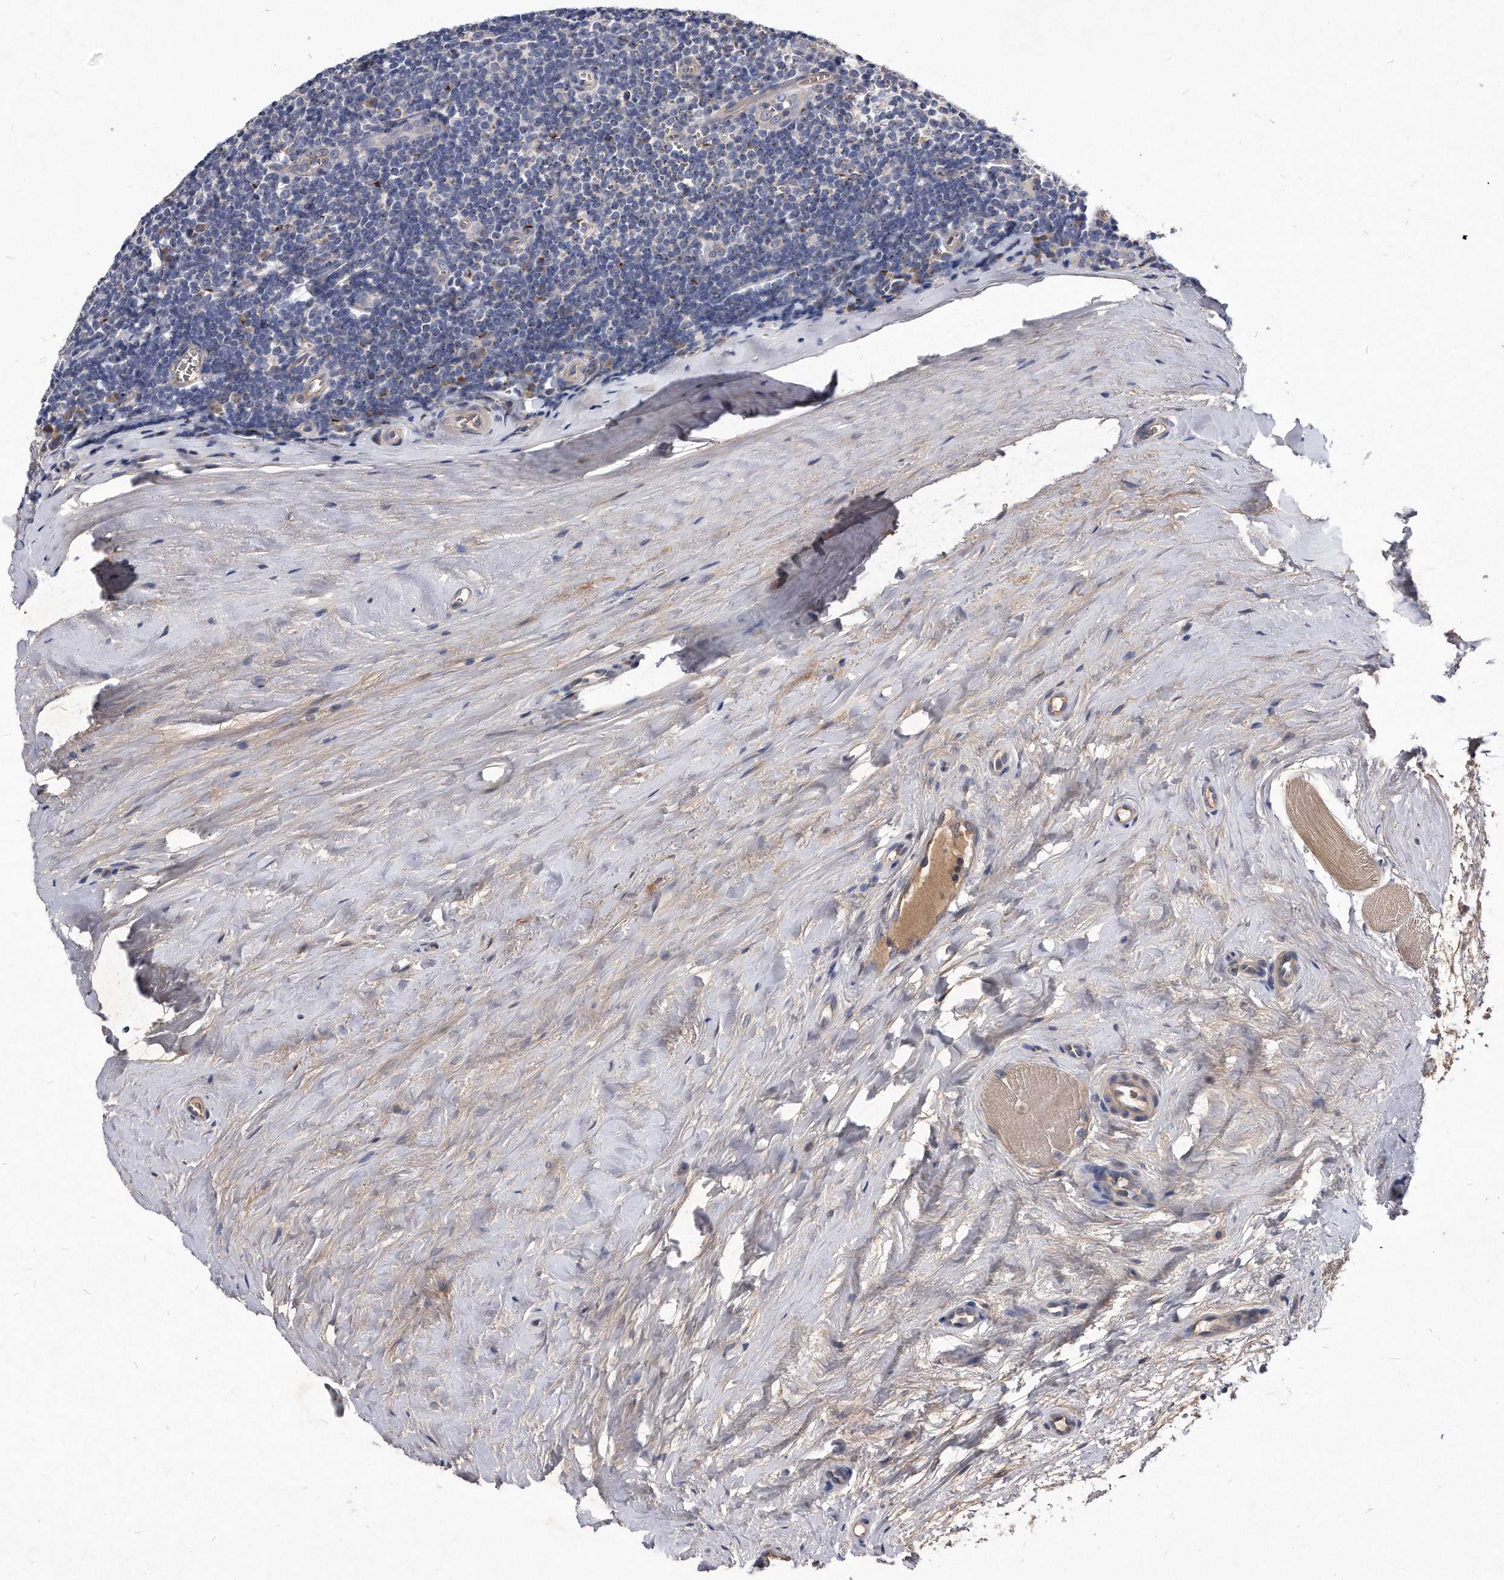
{"staining": {"intensity": "strong", "quantity": "<25%", "location": "cytoplasmic/membranous"}, "tissue": "tonsil", "cell_type": "Germinal center cells", "image_type": "normal", "snomed": [{"axis": "morphology", "description": "Normal tissue, NOS"}, {"axis": "topography", "description": "Tonsil"}], "caption": "Immunohistochemistry image of unremarkable tonsil stained for a protein (brown), which exhibits medium levels of strong cytoplasmic/membranous positivity in approximately <25% of germinal center cells.", "gene": "MGAT4A", "patient": {"sex": "male", "age": 27}}